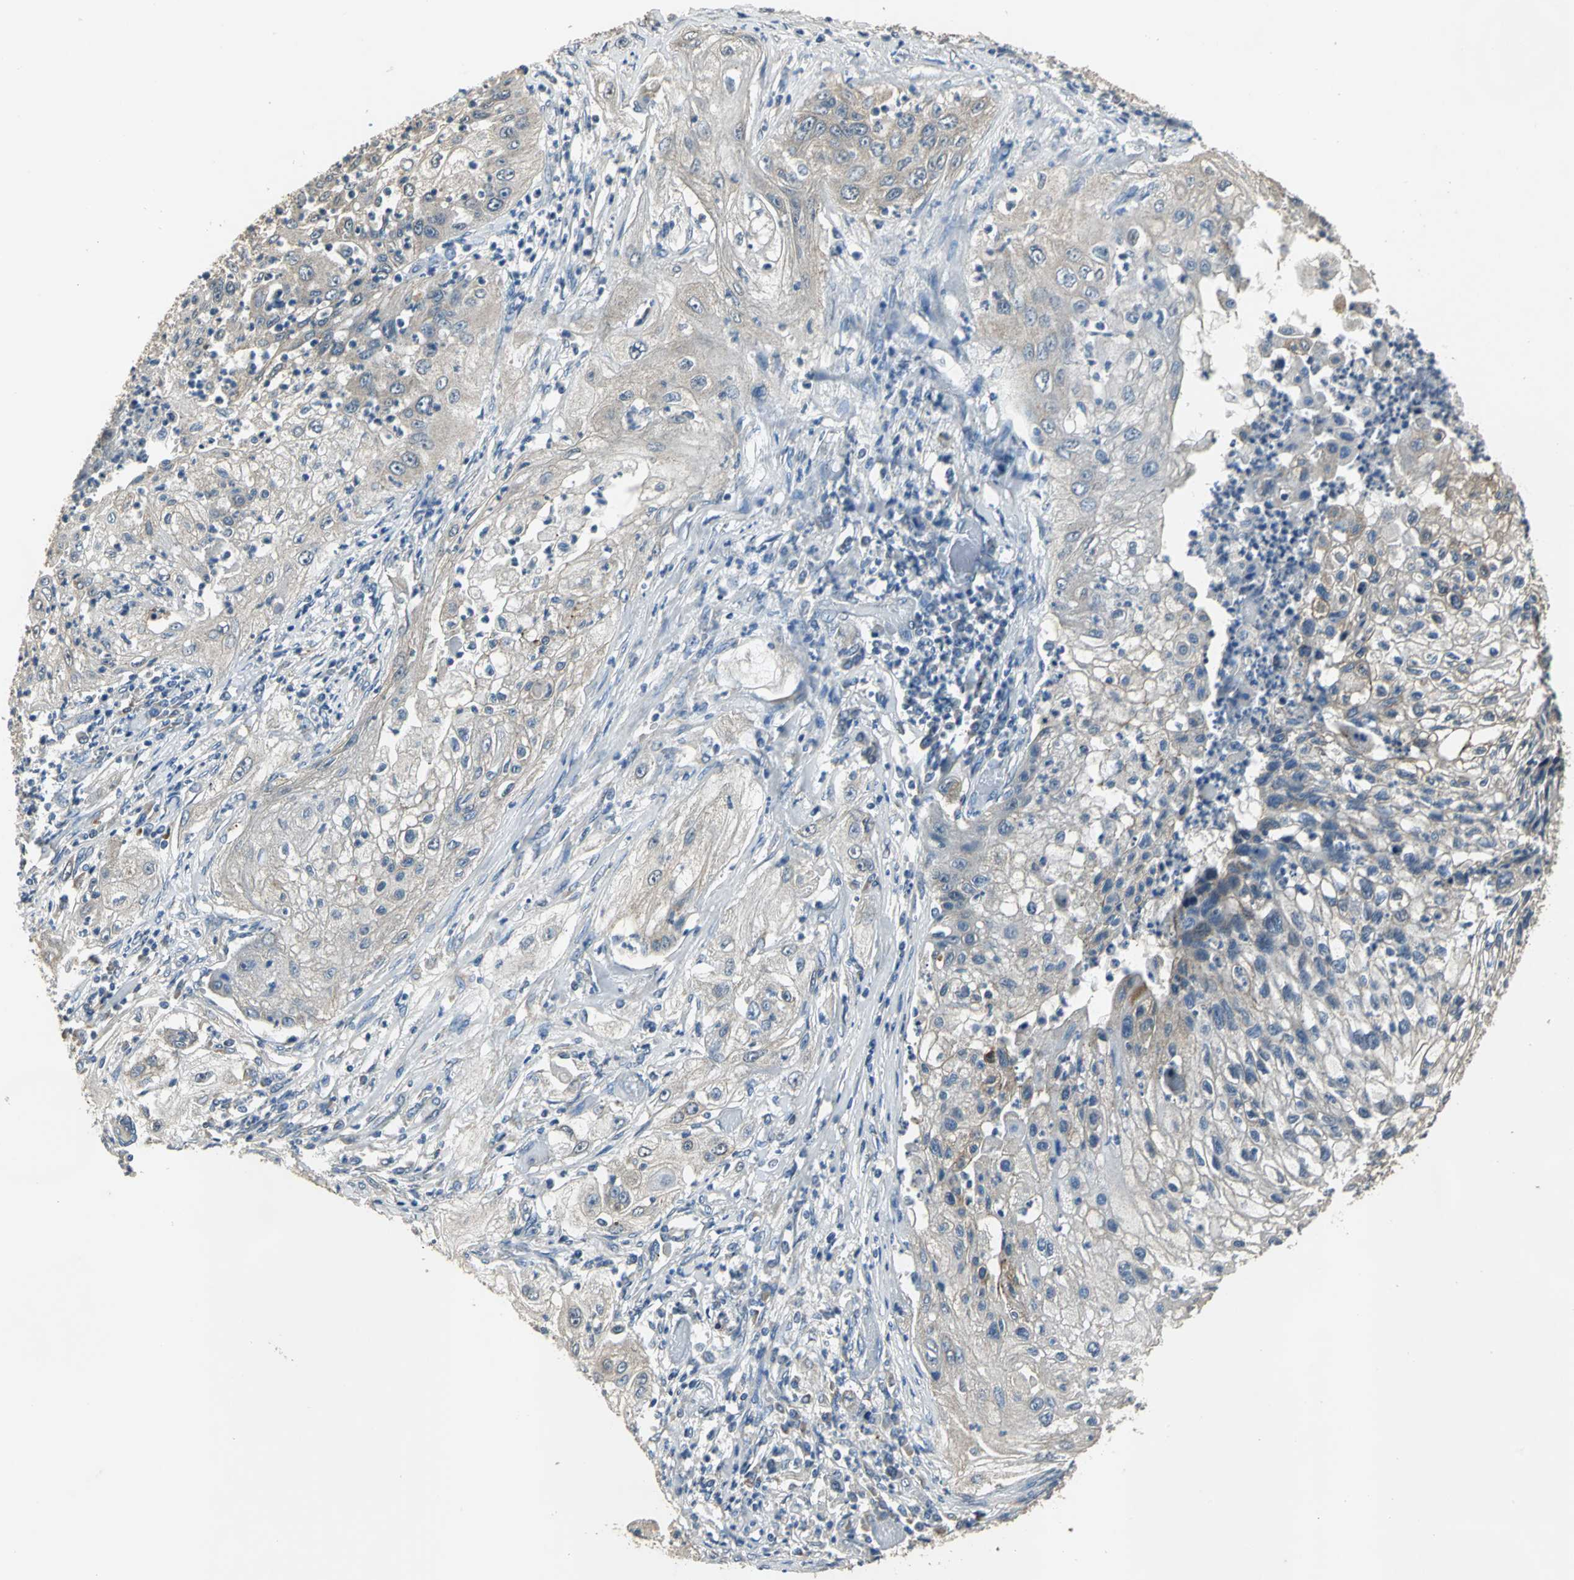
{"staining": {"intensity": "weak", "quantity": "25%-75%", "location": "cytoplasmic/membranous"}, "tissue": "lung cancer", "cell_type": "Tumor cells", "image_type": "cancer", "snomed": [{"axis": "morphology", "description": "Inflammation, NOS"}, {"axis": "morphology", "description": "Squamous cell carcinoma, NOS"}, {"axis": "topography", "description": "Lymph node"}, {"axis": "topography", "description": "Soft tissue"}, {"axis": "topography", "description": "Lung"}], "caption": "Protein analysis of lung cancer (squamous cell carcinoma) tissue exhibits weak cytoplasmic/membranous positivity in about 25%-75% of tumor cells.", "gene": "OCLN", "patient": {"sex": "male", "age": 66}}